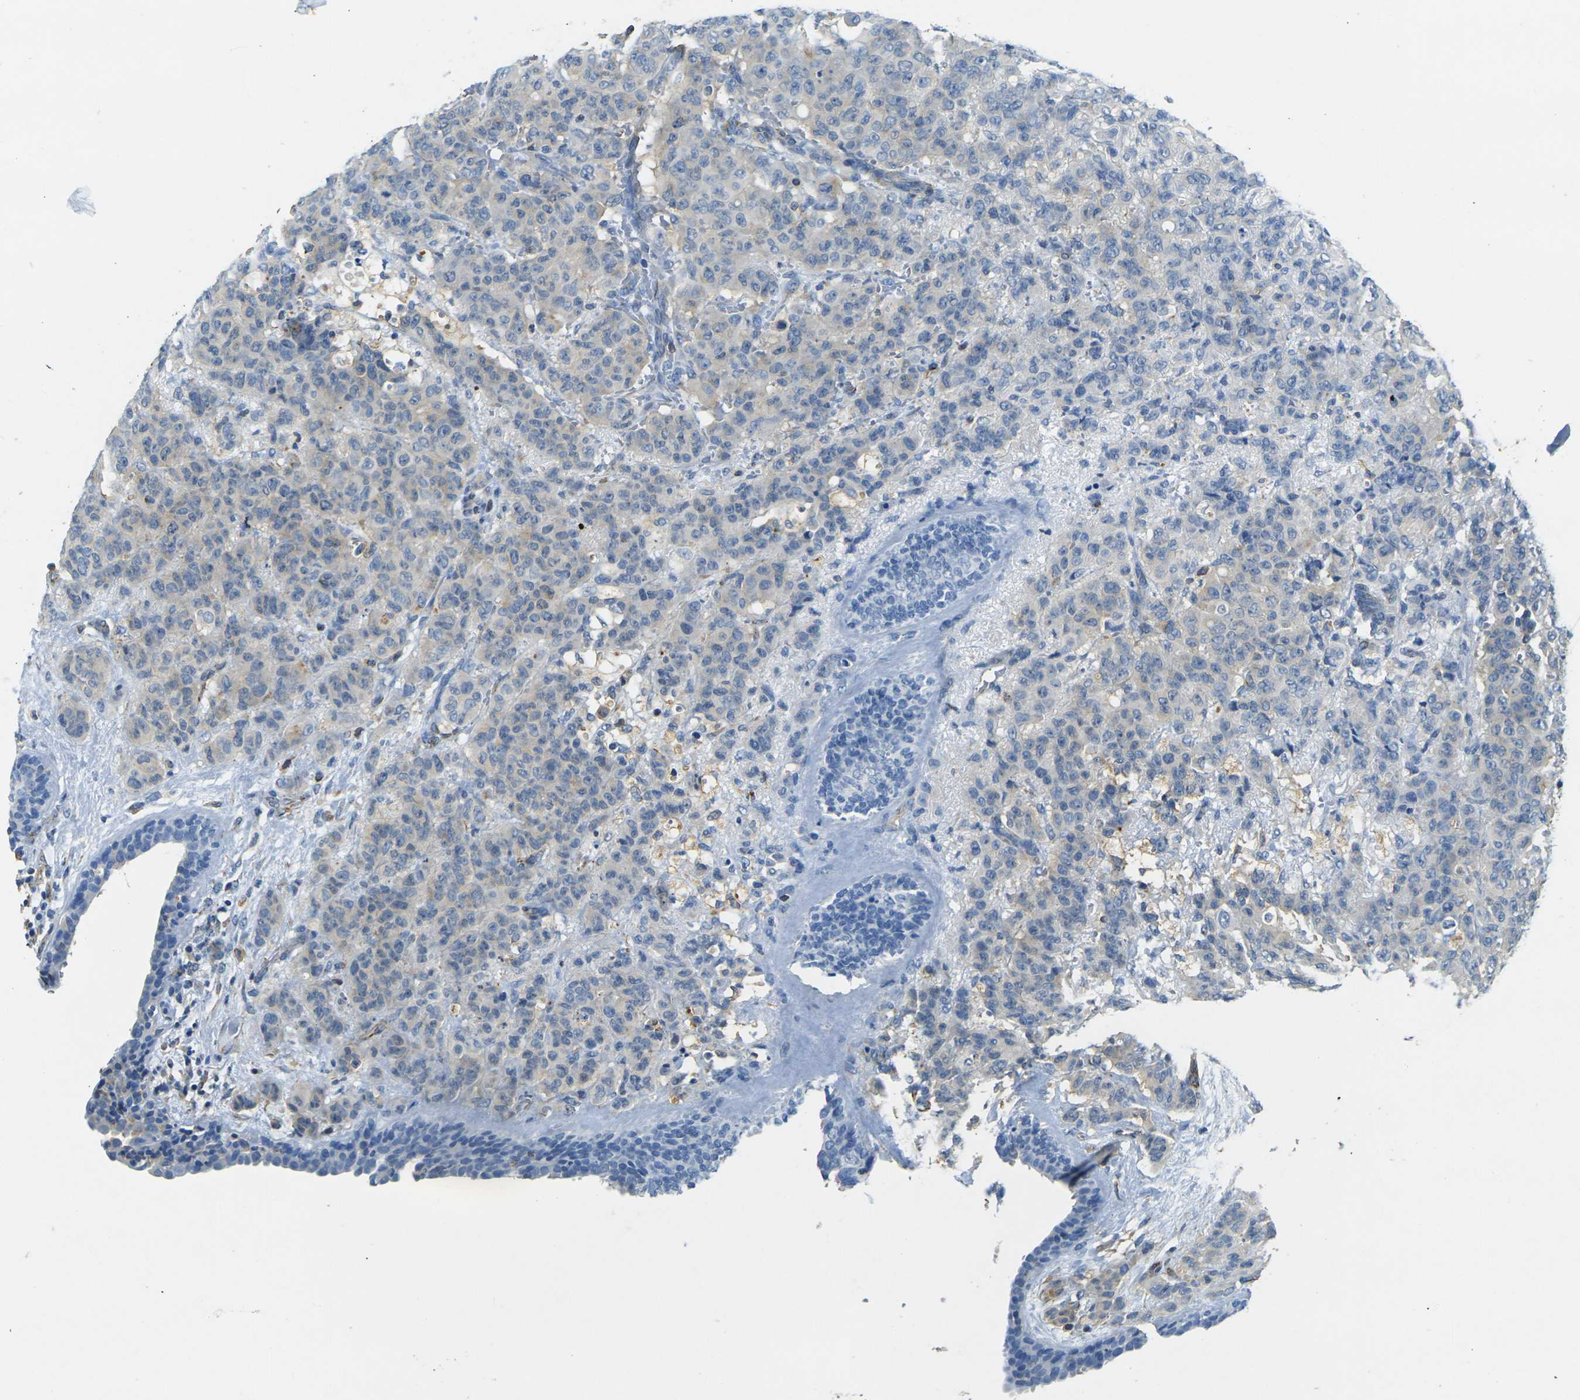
{"staining": {"intensity": "negative", "quantity": "none", "location": "none"}, "tissue": "breast cancer", "cell_type": "Tumor cells", "image_type": "cancer", "snomed": [{"axis": "morphology", "description": "Duct carcinoma"}, {"axis": "topography", "description": "Breast"}], "caption": "Human invasive ductal carcinoma (breast) stained for a protein using IHC shows no staining in tumor cells.", "gene": "SORT1", "patient": {"sex": "female", "age": 40}}